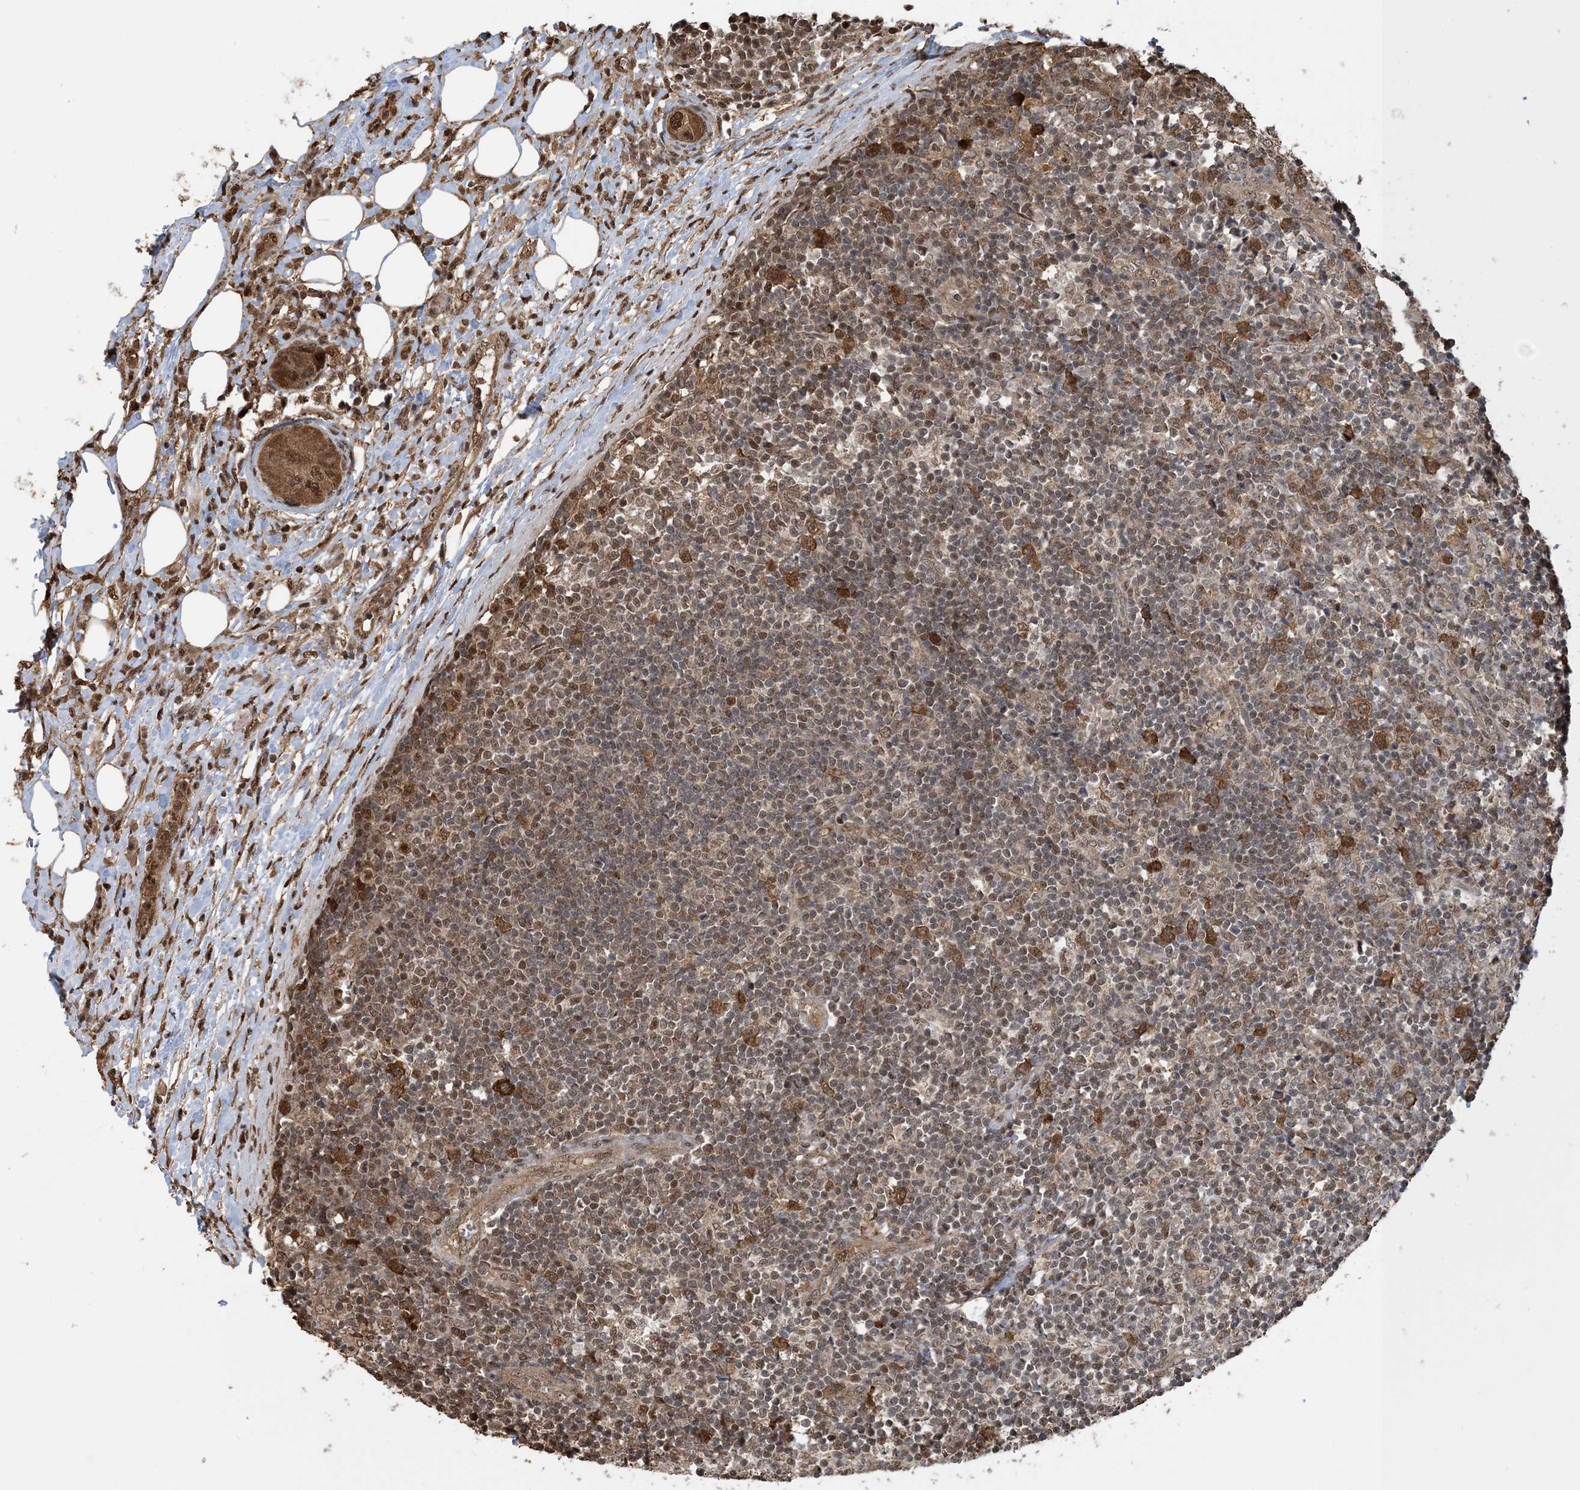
{"staining": {"intensity": "moderate", "quantity": ">75%", "location": "cytoplasmic/membranous,nuclear"}, "tissue": "lymph node", "cell_type": "Germinal center cells", "image_type": "normal", "snomed": [{"axis": "morphology", "description": "Normal tissue, NOS"}, {"axis": "morphology", "description": "Squamous cell carcinoma, metastatic, NOS"}, {"axis": "topography", "description": "Lymph node"}], "caption": "Lymph node was stained to show a protein in brown. There is medium levels of moderate cytoplasmic/membranous,nuclear expression in about >75% of germinal center cells. The protein of interest is stained brown, and the nuclei are stained in blue (DAB IHC with brightfield microscopy, high magnification).", "gene": "HSPA1A", "patient": {"sex": "male", "age": 73}}